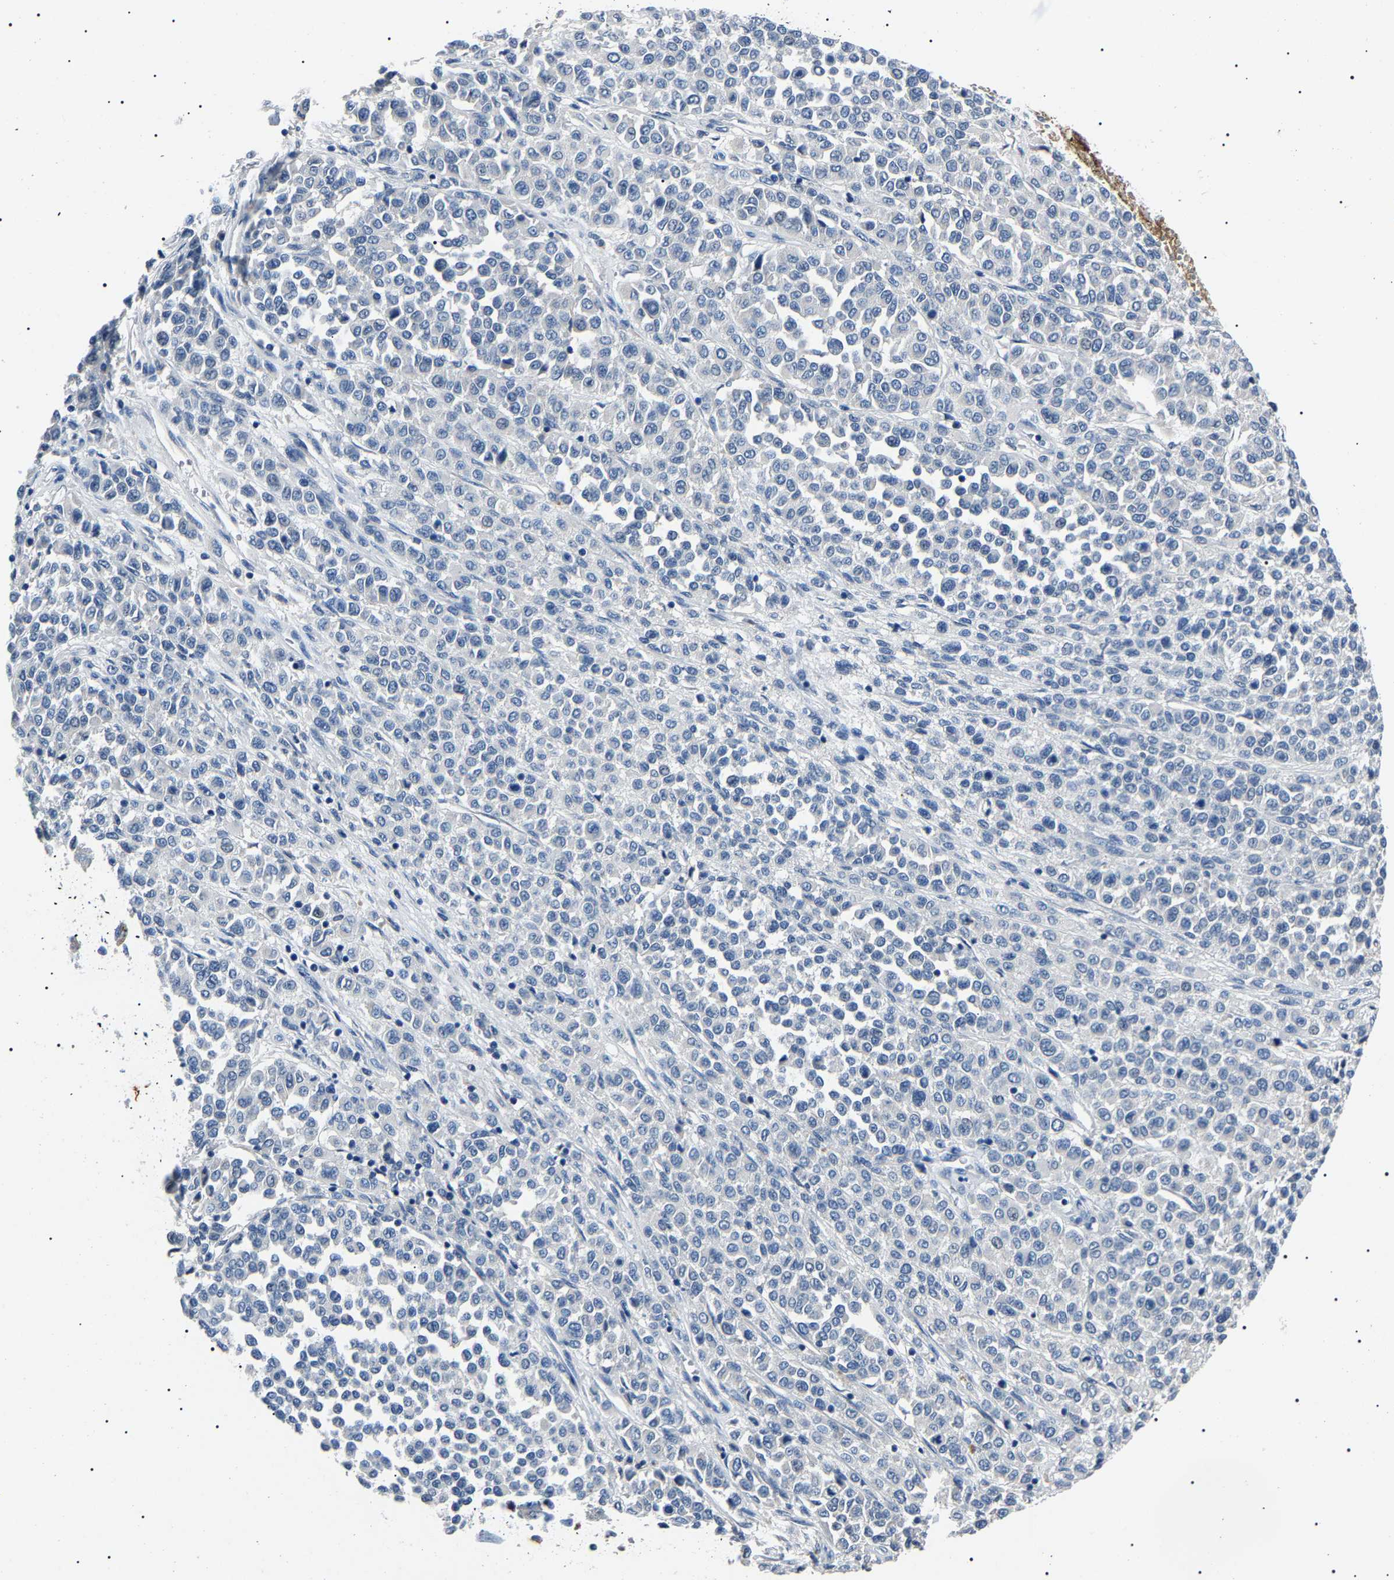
{"staining": {"intensity": "negative", "quantity": "none", "location": "none"}, "tissue": "melanoma", "cell_type": "Tumor cells", "image_type": "cancer", "snomed": [{"axis": "morphology", "description": "Malignant melanoma, Metastatic site"}, {"axis": "topography", "description": "Pancreas"}], "caption": "DAB (3,3'-diaminobenzidine) immunohistochemical staining of malignant melanoma (metastatic site) demonstrates no significant staining in tumor cells. Brightfield microscopy of immunohistochemistry stained with DAB (brown) and hematoxylin (blue), captured at high magnification.", "gene": "KLK15", "patient": {"sex": "female", "age": 30}}